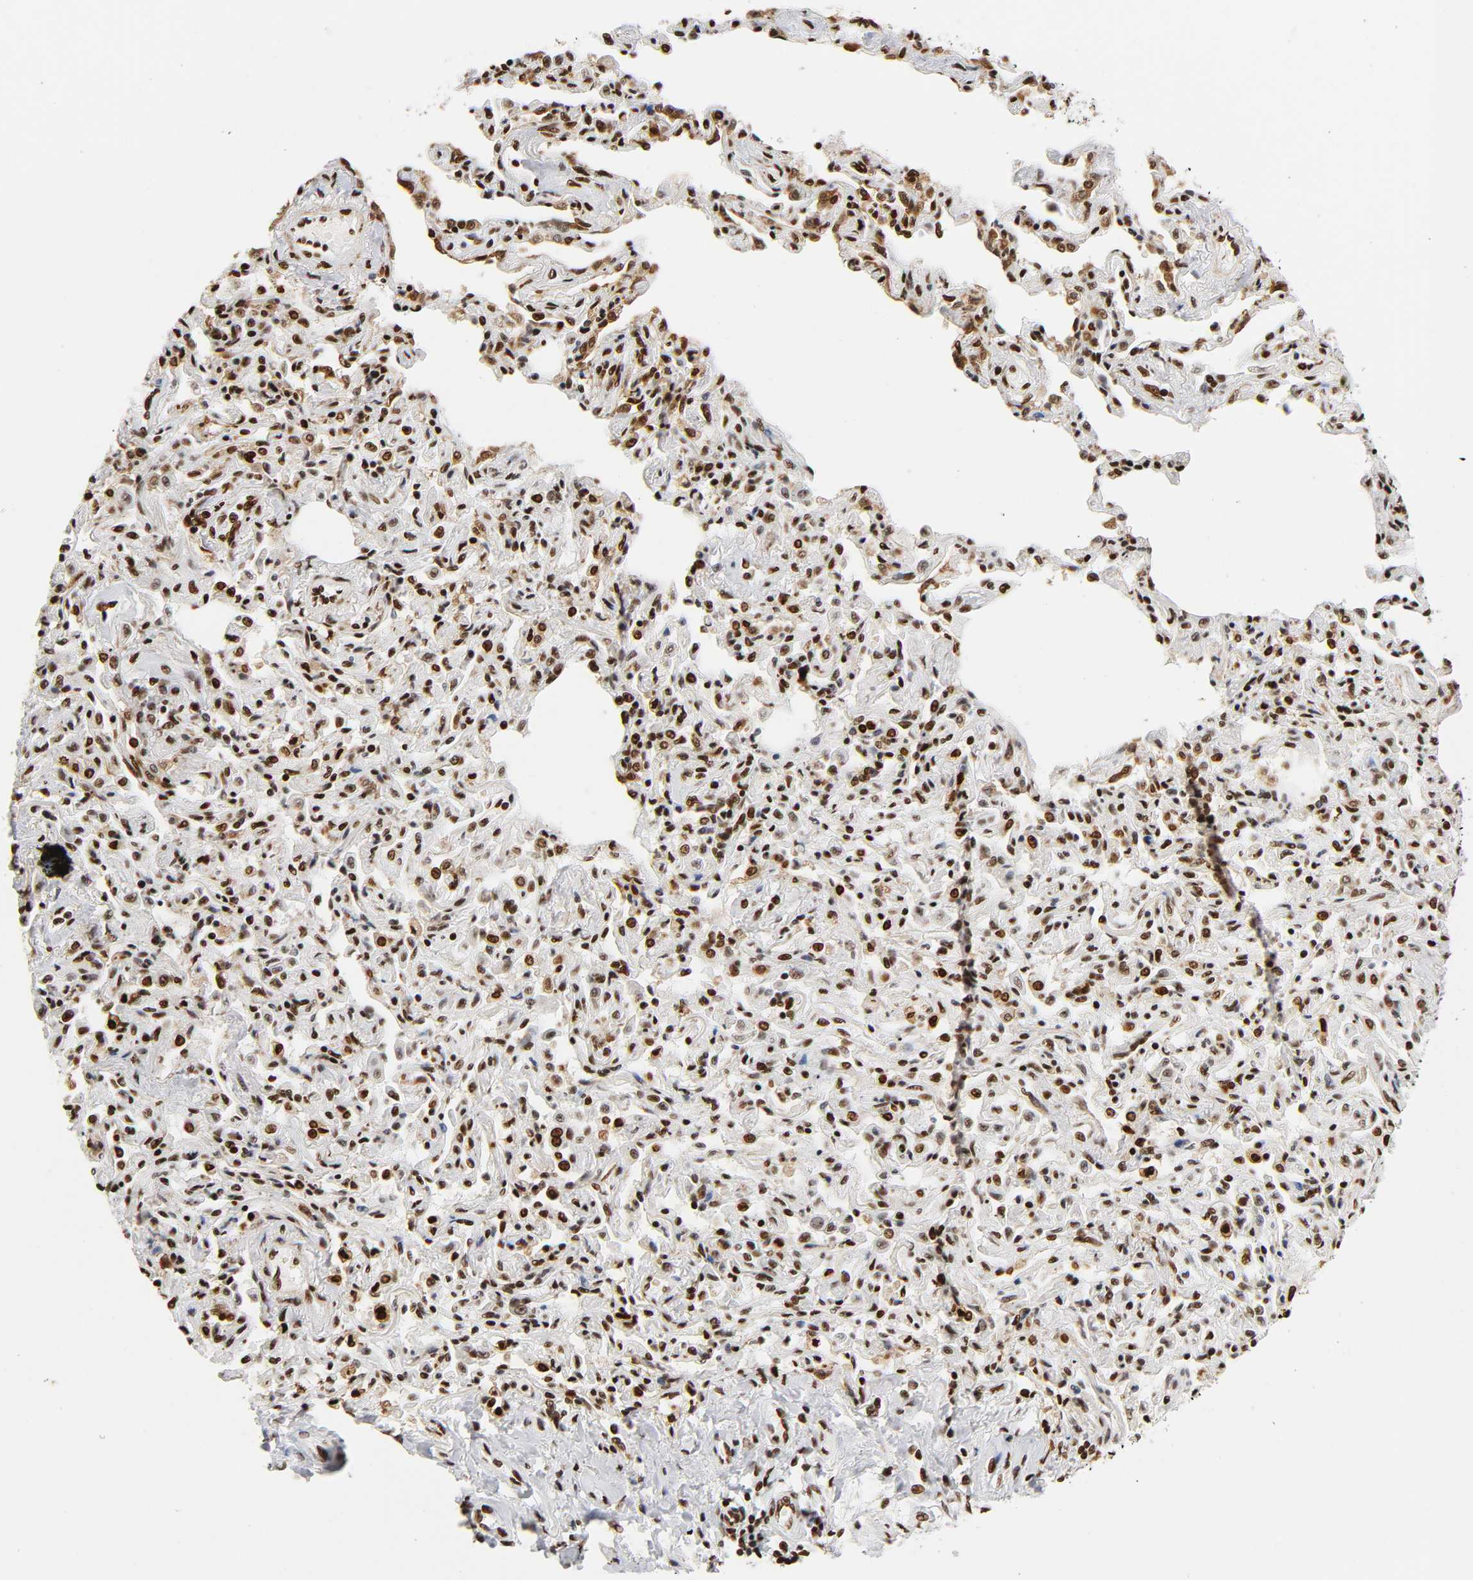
{"staining": {"intensity": "strong", "quantity": ">75%", "location": "nuclear"}, "tissue": "bronchus", "cell_type": "Respiratory epithelial cells", "image_type": "normal", "snomed": [{"axis": "morphology", "description": "Normal tissue, NOS"}, {"axis": "topography", "description": "Lung"}], "caption": "Immunohistochemistry (DAB) staining of normal bronchus shows strong nuclear protein staining in approximately >75% of respiratory epithelial cells.", "gene": "XRCC6", "patient": {"sex": "male", "age": 64}}